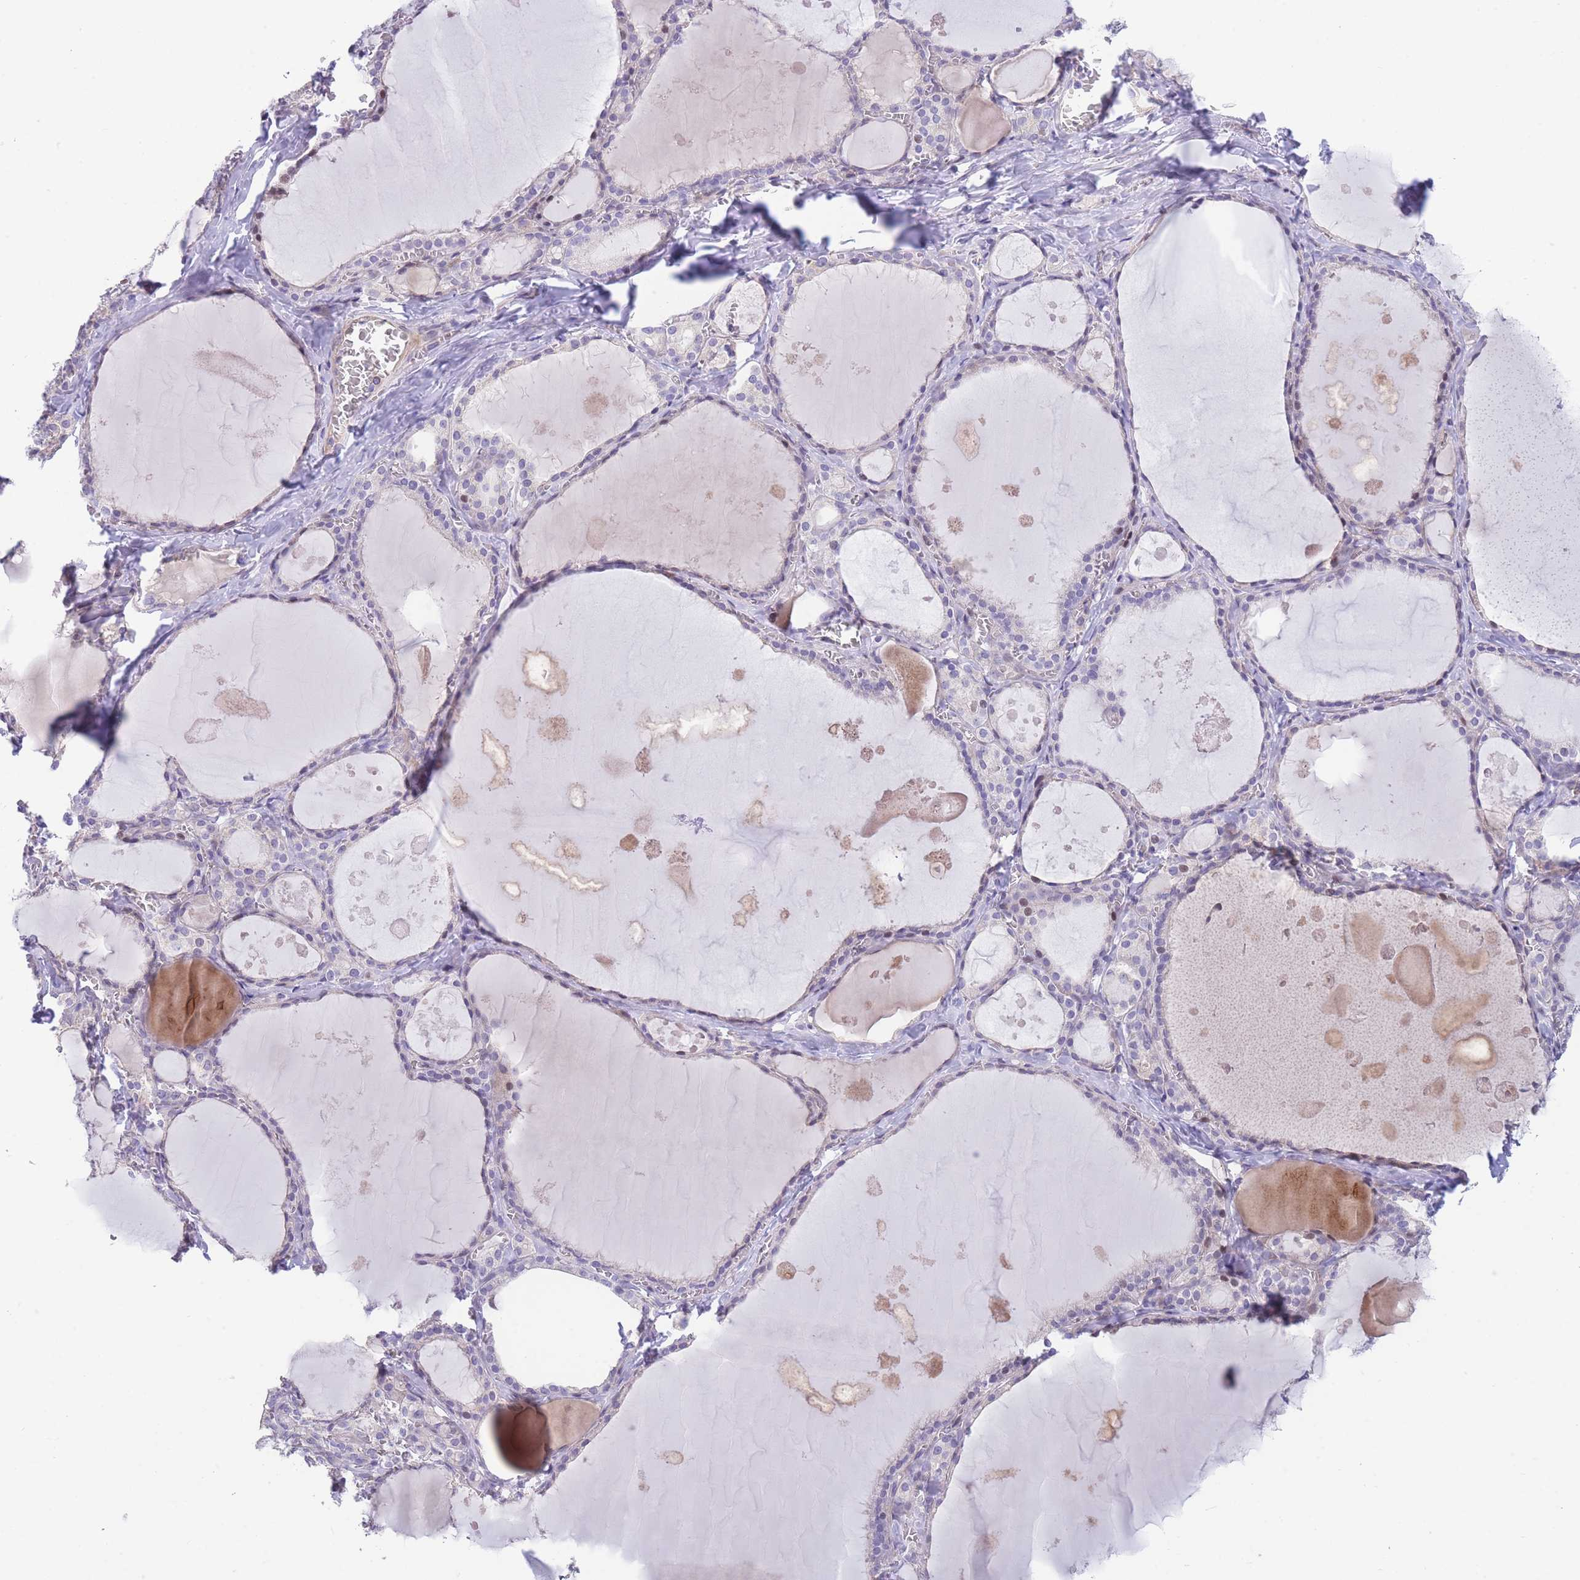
{"staining": {"intensity": "weak", "quantity": "<25%", "location": "nuclear"}, "tissue": "thyroid gland", "cell_type": "Glandular cells", "image_type": "normal", "snomed": [{"axis": "morphology", "description": "Normal tissue, NOS"}, {"axis": "topography", "description": "Thyroid gland"}], "caption": "Immunohistochemistry of benign thyroid gland displays no positivity in glandular cells.", "gene": "SHCBP1", "patient": {"sex": "male", "age": 56}}